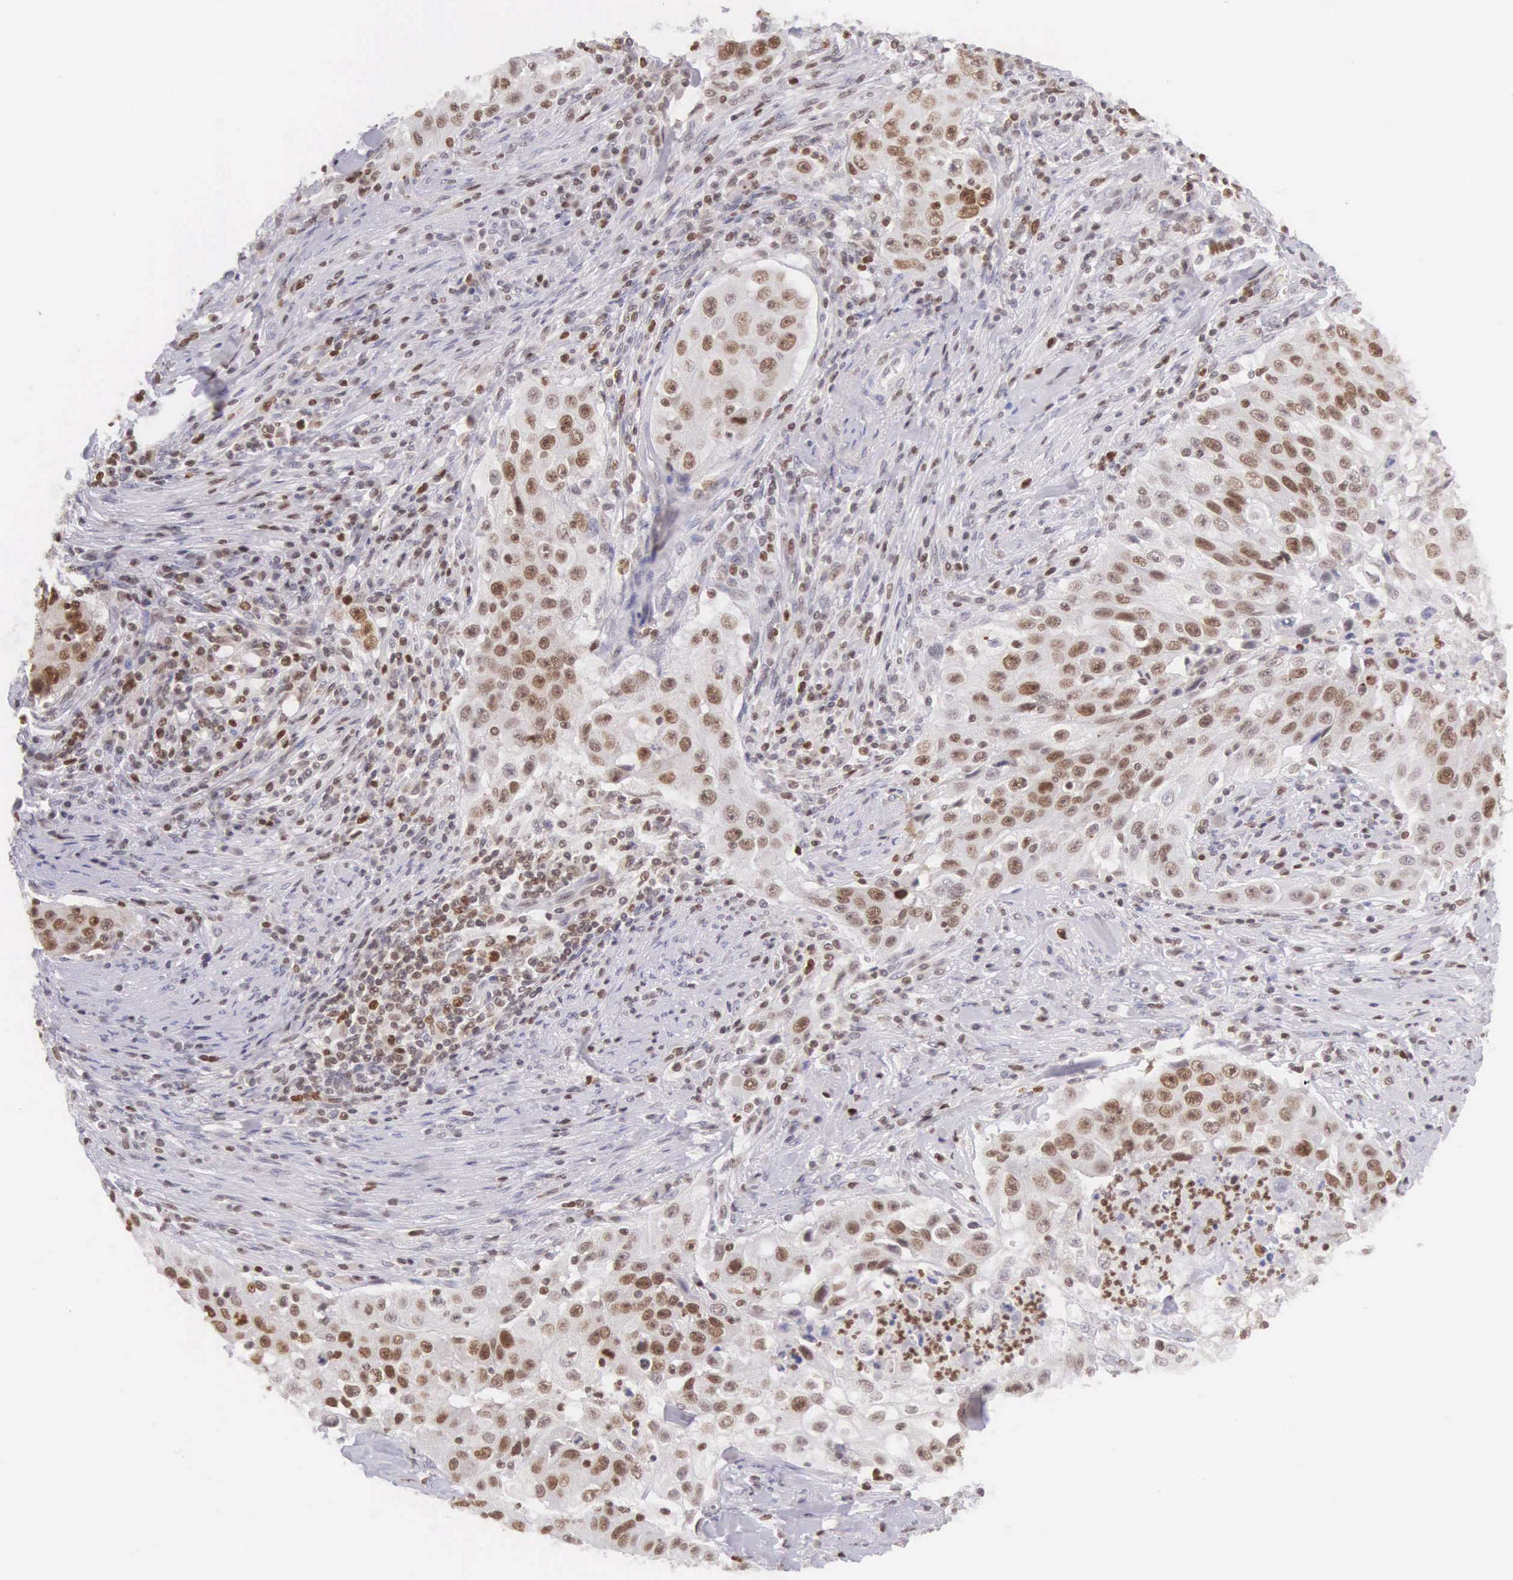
{"staining": {"intensity": "moderate", "quantity": "25%-75%", "location": "nuclear"}, "tissue": "lung cancer", "cell_type": "Tumor cells", "image_type": "cancer", "snomed": [{"axis": "morphology", "description": "Squamous cell carcinoma, NOS"}, {"axis": "topography", "description": "Lung"}], "caption": "Squamous cell carcinoma (lung) stained with a brown dye exhibits moderate nuclear positive staining in approximately 25%-75% of tumor cells.", "gene": "VRK1", "patient": {"sex": "male", "age": 64}}